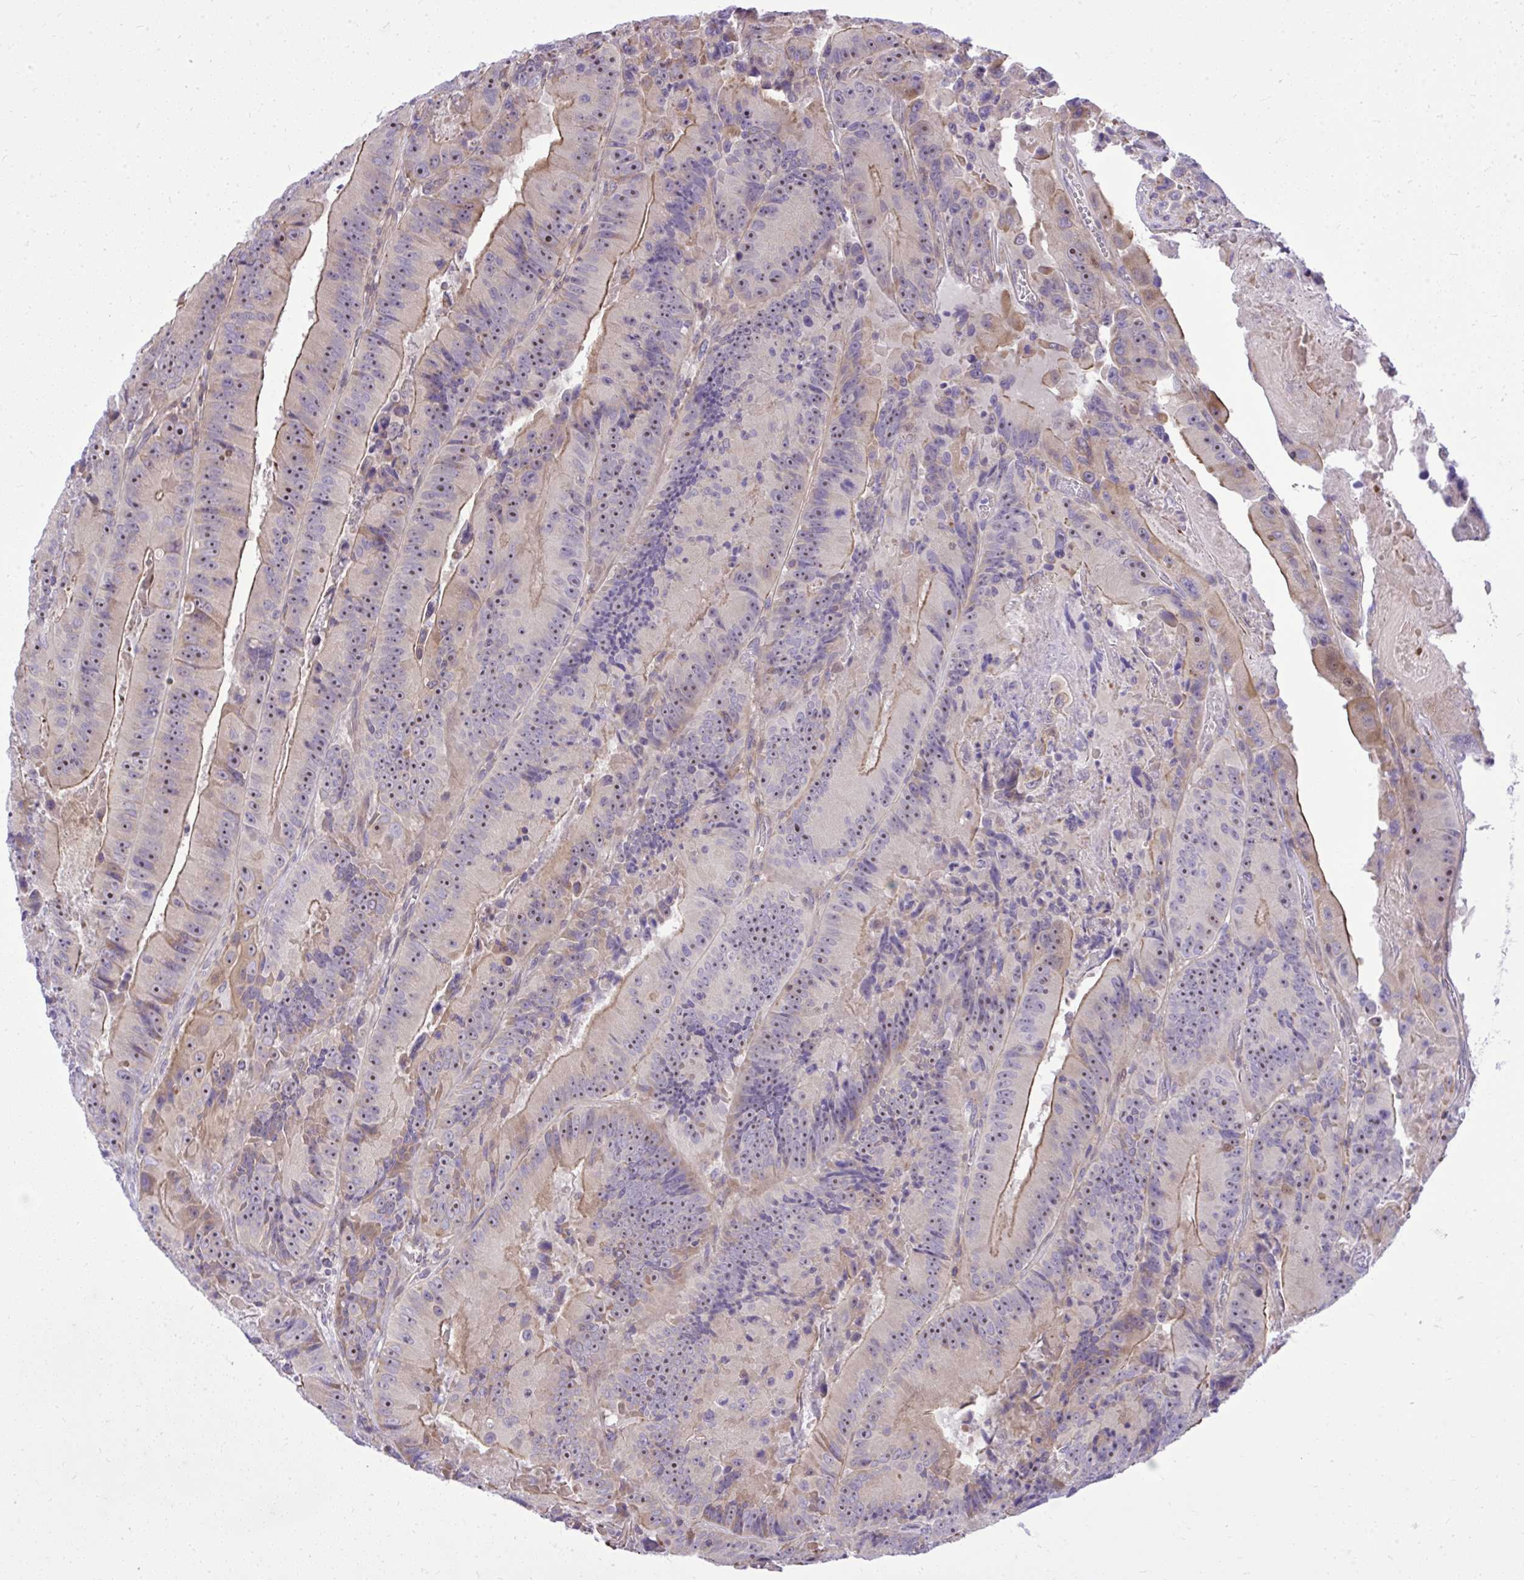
{"staining": {"intensity": "moderate", "quantity": "25%-75%", "location": "cytoplasmic/membranous,nuclear"}, "tissue": "colorectal cancer", "cell_type": "Tumor cells", "image_type": "cancer", "snomed": [{"axis": "morphology", "description": "Adenocarcinoma, NOS"}, {"axis": "topography", "description": "Colon"}], "caption": "Immunohistochemistry histopathology image of human colorectal cancer (adenocarcinoma) stained for a protein (brown), which exhibits medium levels of moderate cytoplasmic/membranous and nuclear positivity in approximately 25%-75% of tumor cells.", "gene": "GRK4", "patient": {"sex": "female", "age": 86}}